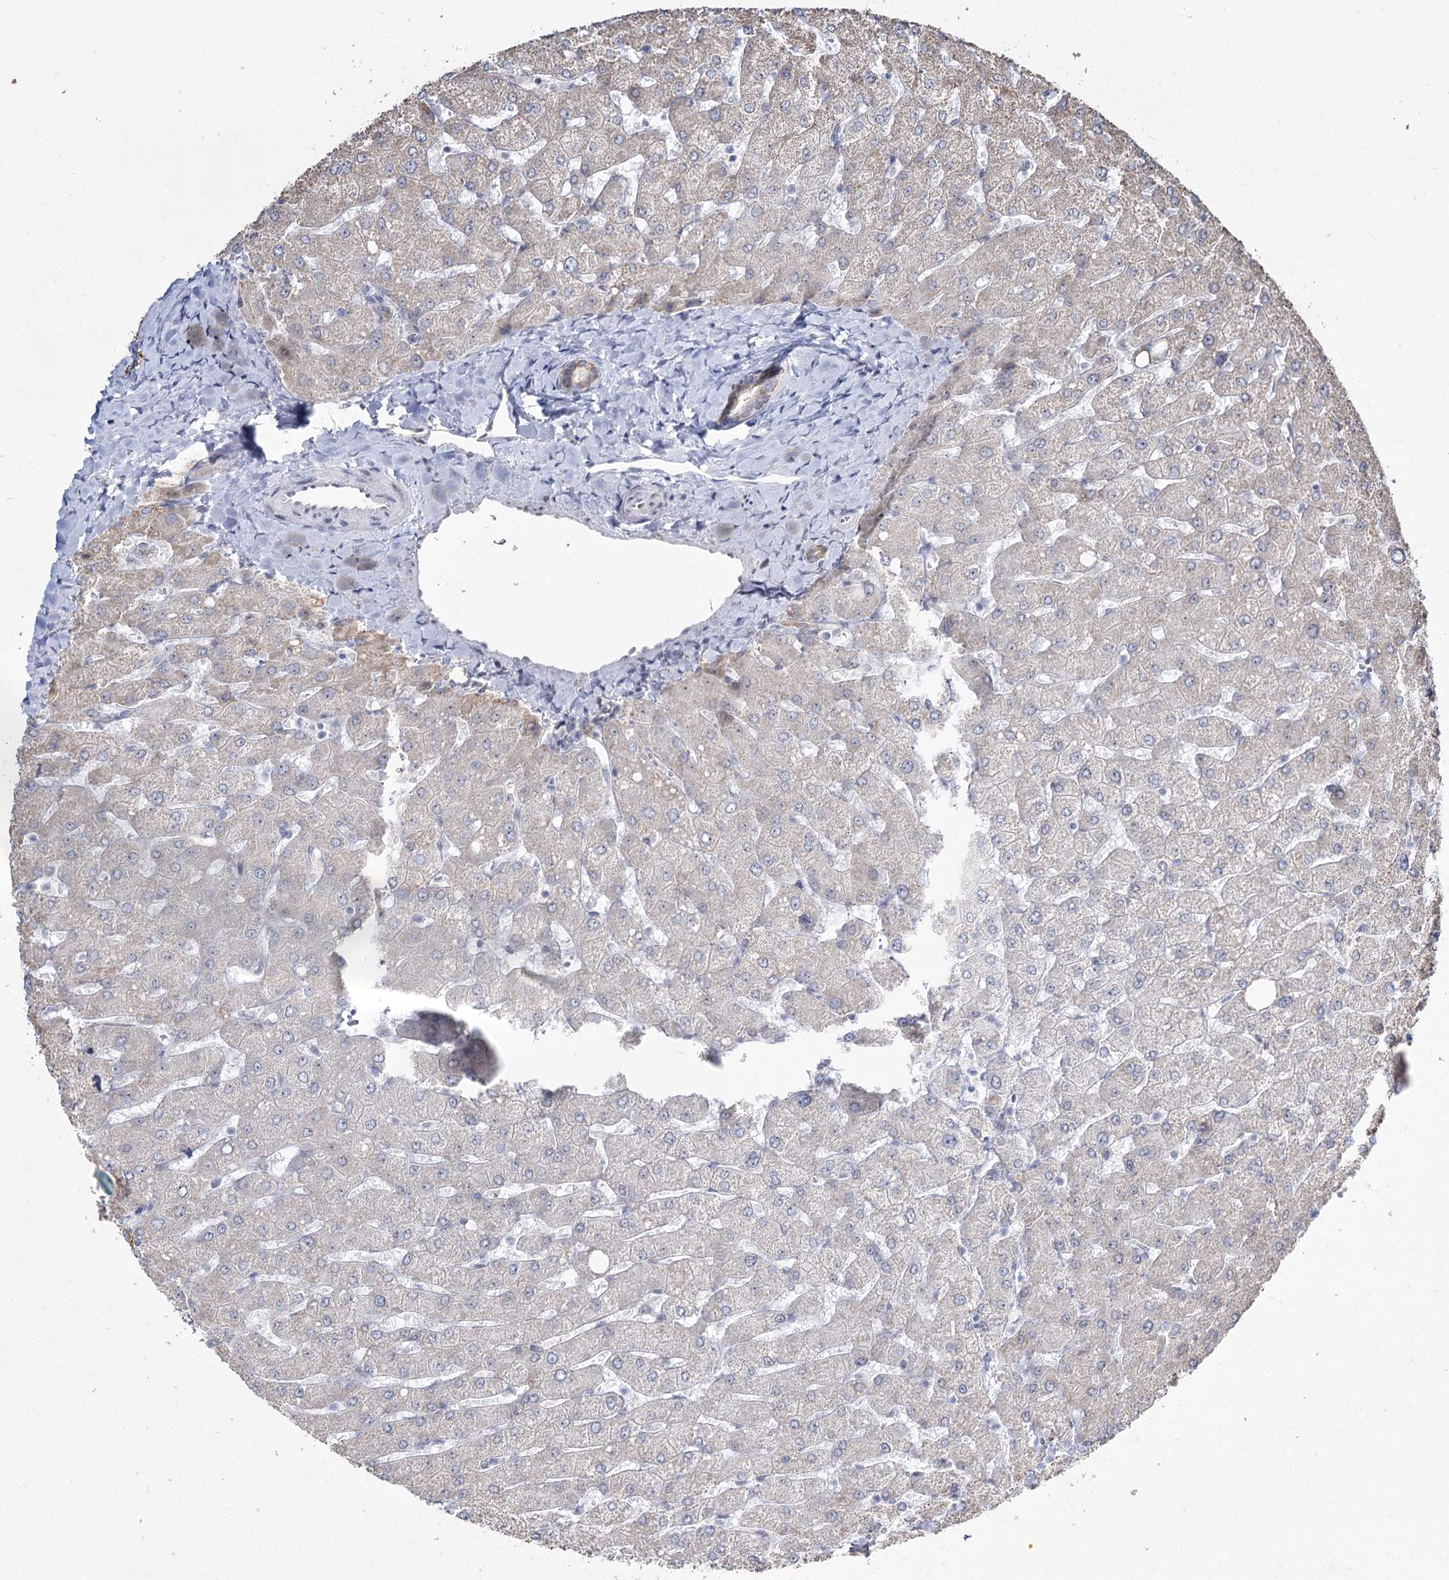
{"staining": {"intensity": "weak", "quantity": "25%-75%", "location": "cytoplasmic/membranous"}, "tissue": "liver", "cell_type": "Cholangiocytes", "image_type": "normal", "snomed": [{"axis": "morphology", "description": "Normal tissue, NOS"}, {"axis": "topography", "description": "Liver"}], "caption": "This histopathology image exhibits benign liver stained with immunohistochemistry to label a protein in brown. The cytoplasmic/membranous of cholangiocytes show weak positivity for the protein. Nuclei are counter-stained blue.", "gene": "DDX50", "patient": {"sex": "male", "age": 55}}